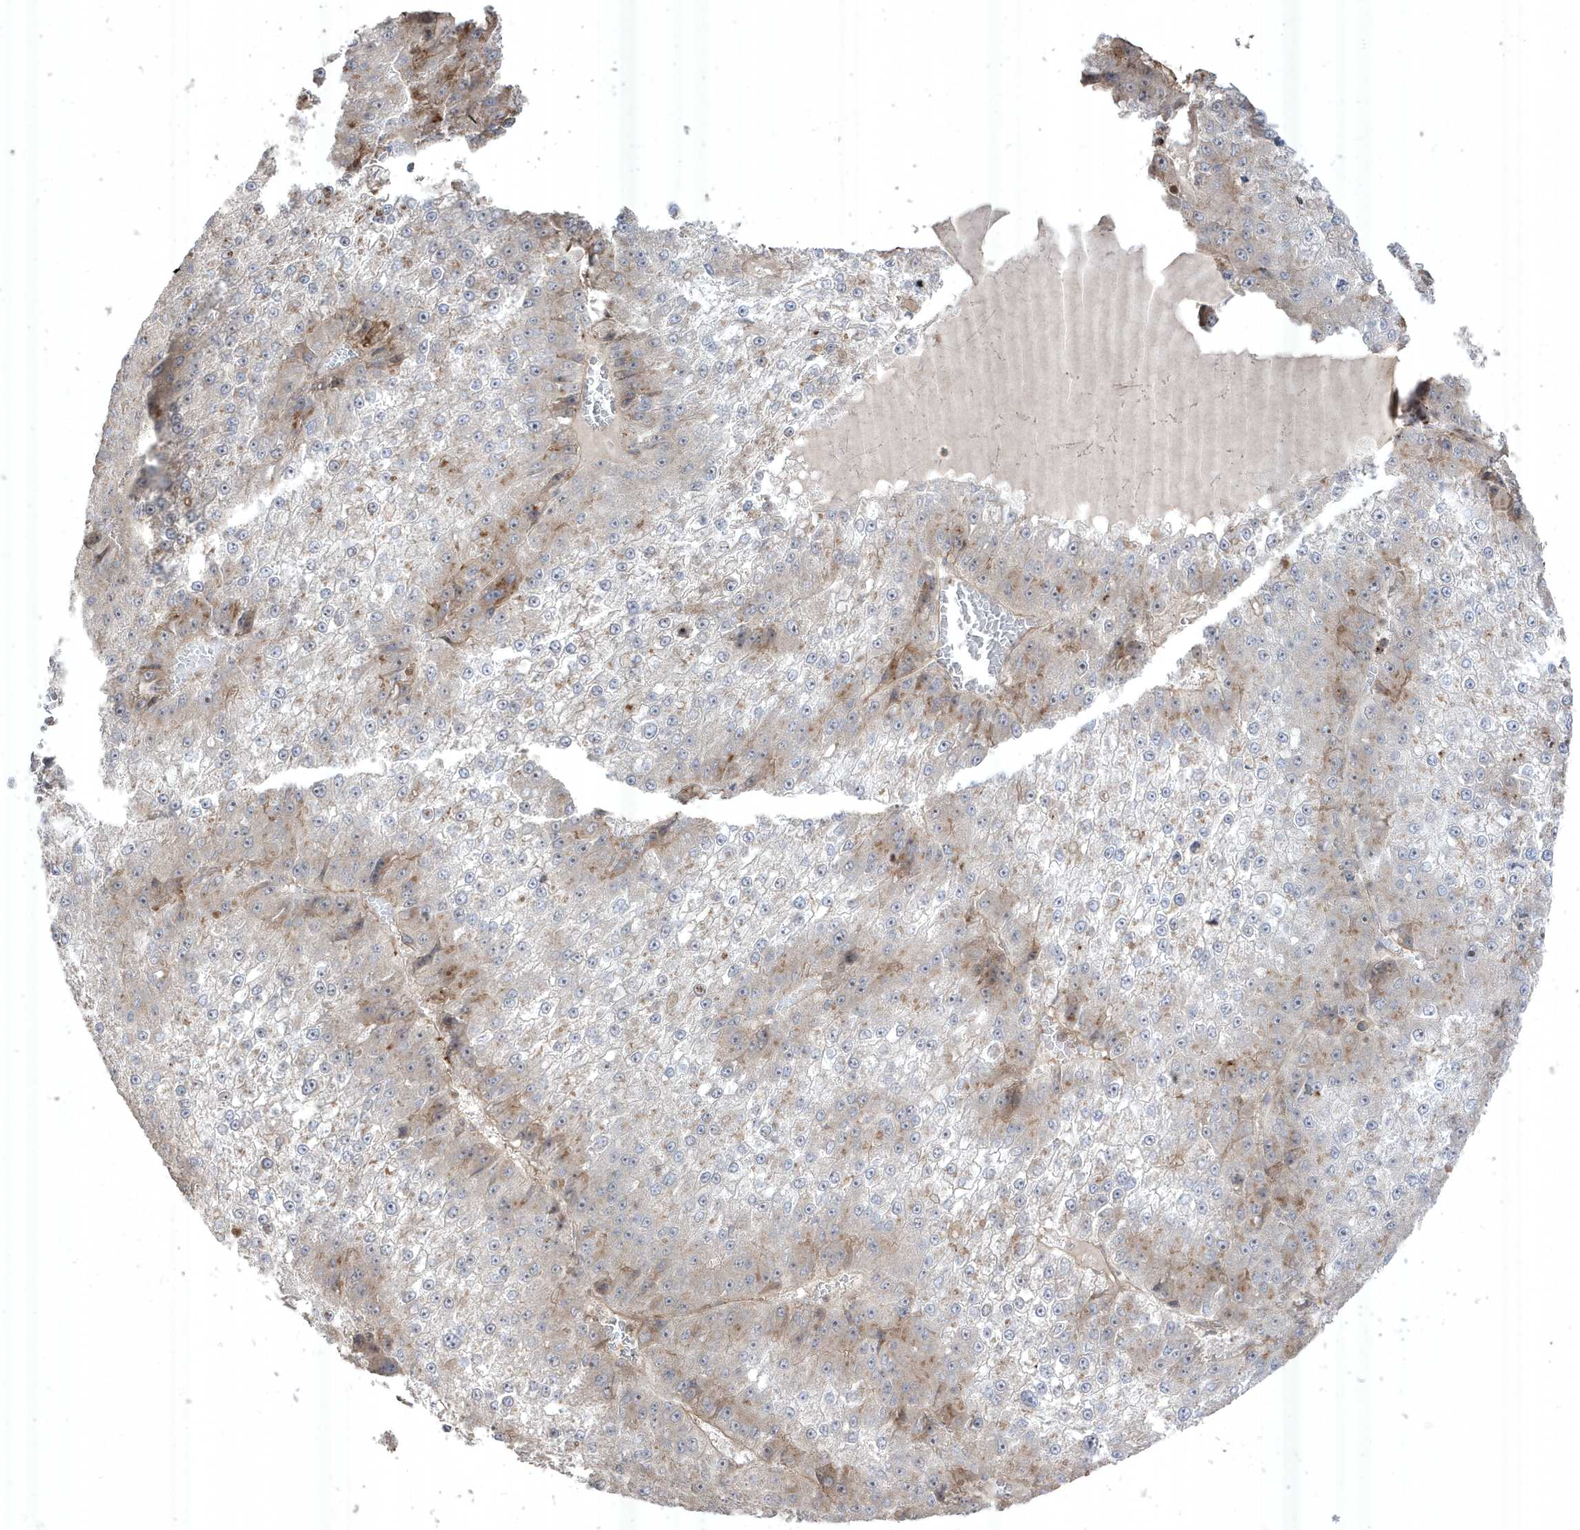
{"staining": {"intensity": "moderate", "quantity": "<25%", "location": "cytoplasmic/membranous"}, "tissue": "liver cancer", "cell_type": "Tumor cells", "image_type": "cancer", "snomed": [{"axis": "morphology", "description": "Carcinoma, Hepatocellular, NOS"}, {"axis": "topography", "description": "Liver"}], "caption": "Human liver cancer stained for a protein (brown) demonstrates moderate cytoplasmic/membranous positive staining in about <25% of tumor cells.", "gene": "CETN3", "patient": {"sex": "female", "age": 73}}